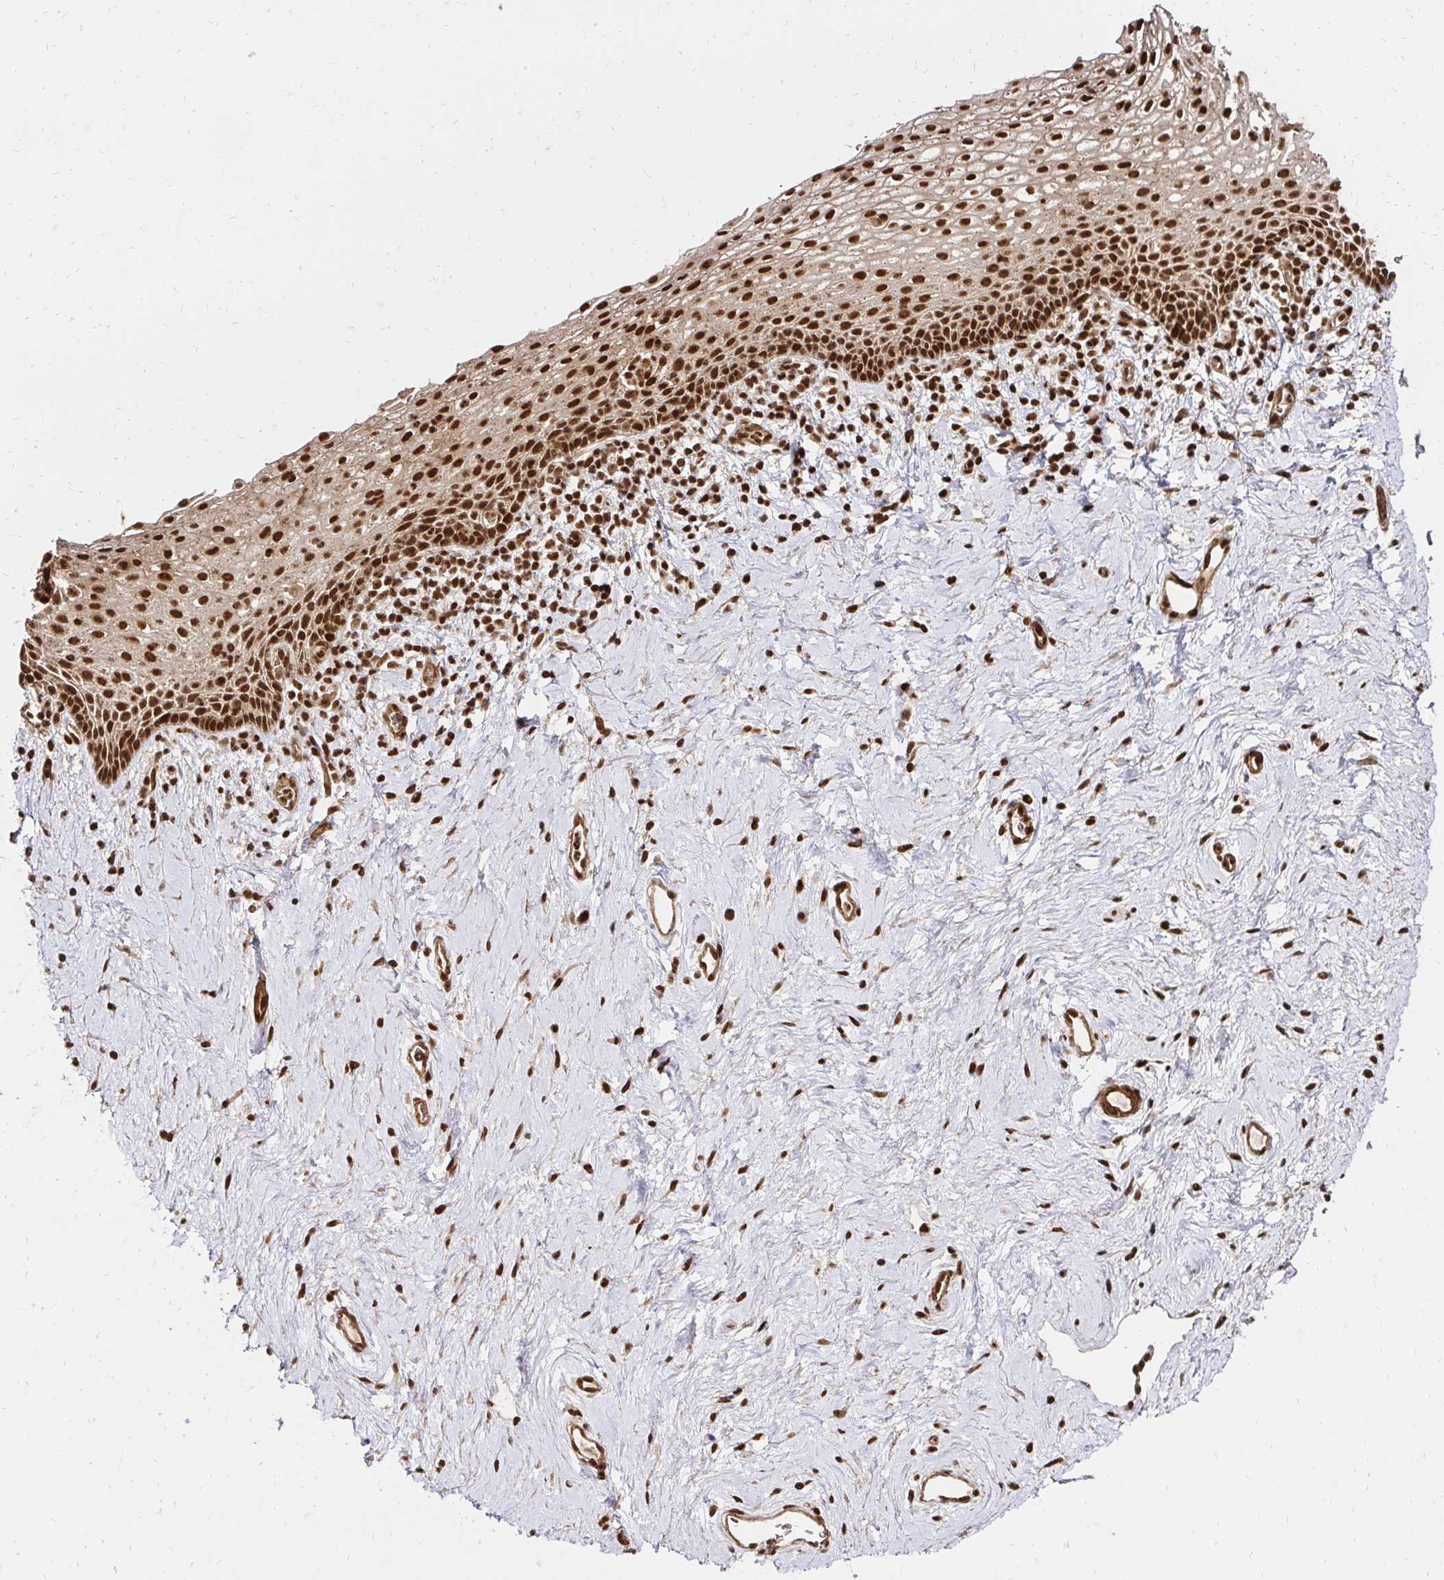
{"staining": {"intensity": "strong", "quantity": ">75%", "location": "nuclear"}, "tissue": "vagina", "cell_type": "Squamous epithelial cells", "image_type": "normal", "snomed": [{"axis": "morphology", "description": "Normal tissue, NOS"}, {"axis": "topography", "description": "Vagina"}], "caption": "Protein expression analysis of unremarkable human vagina reveals strong nuclear positivity in about >75% of squamous epithelial cells.", "gene": "GLYR1", "patient": {"sex": "female", "age": 61}}